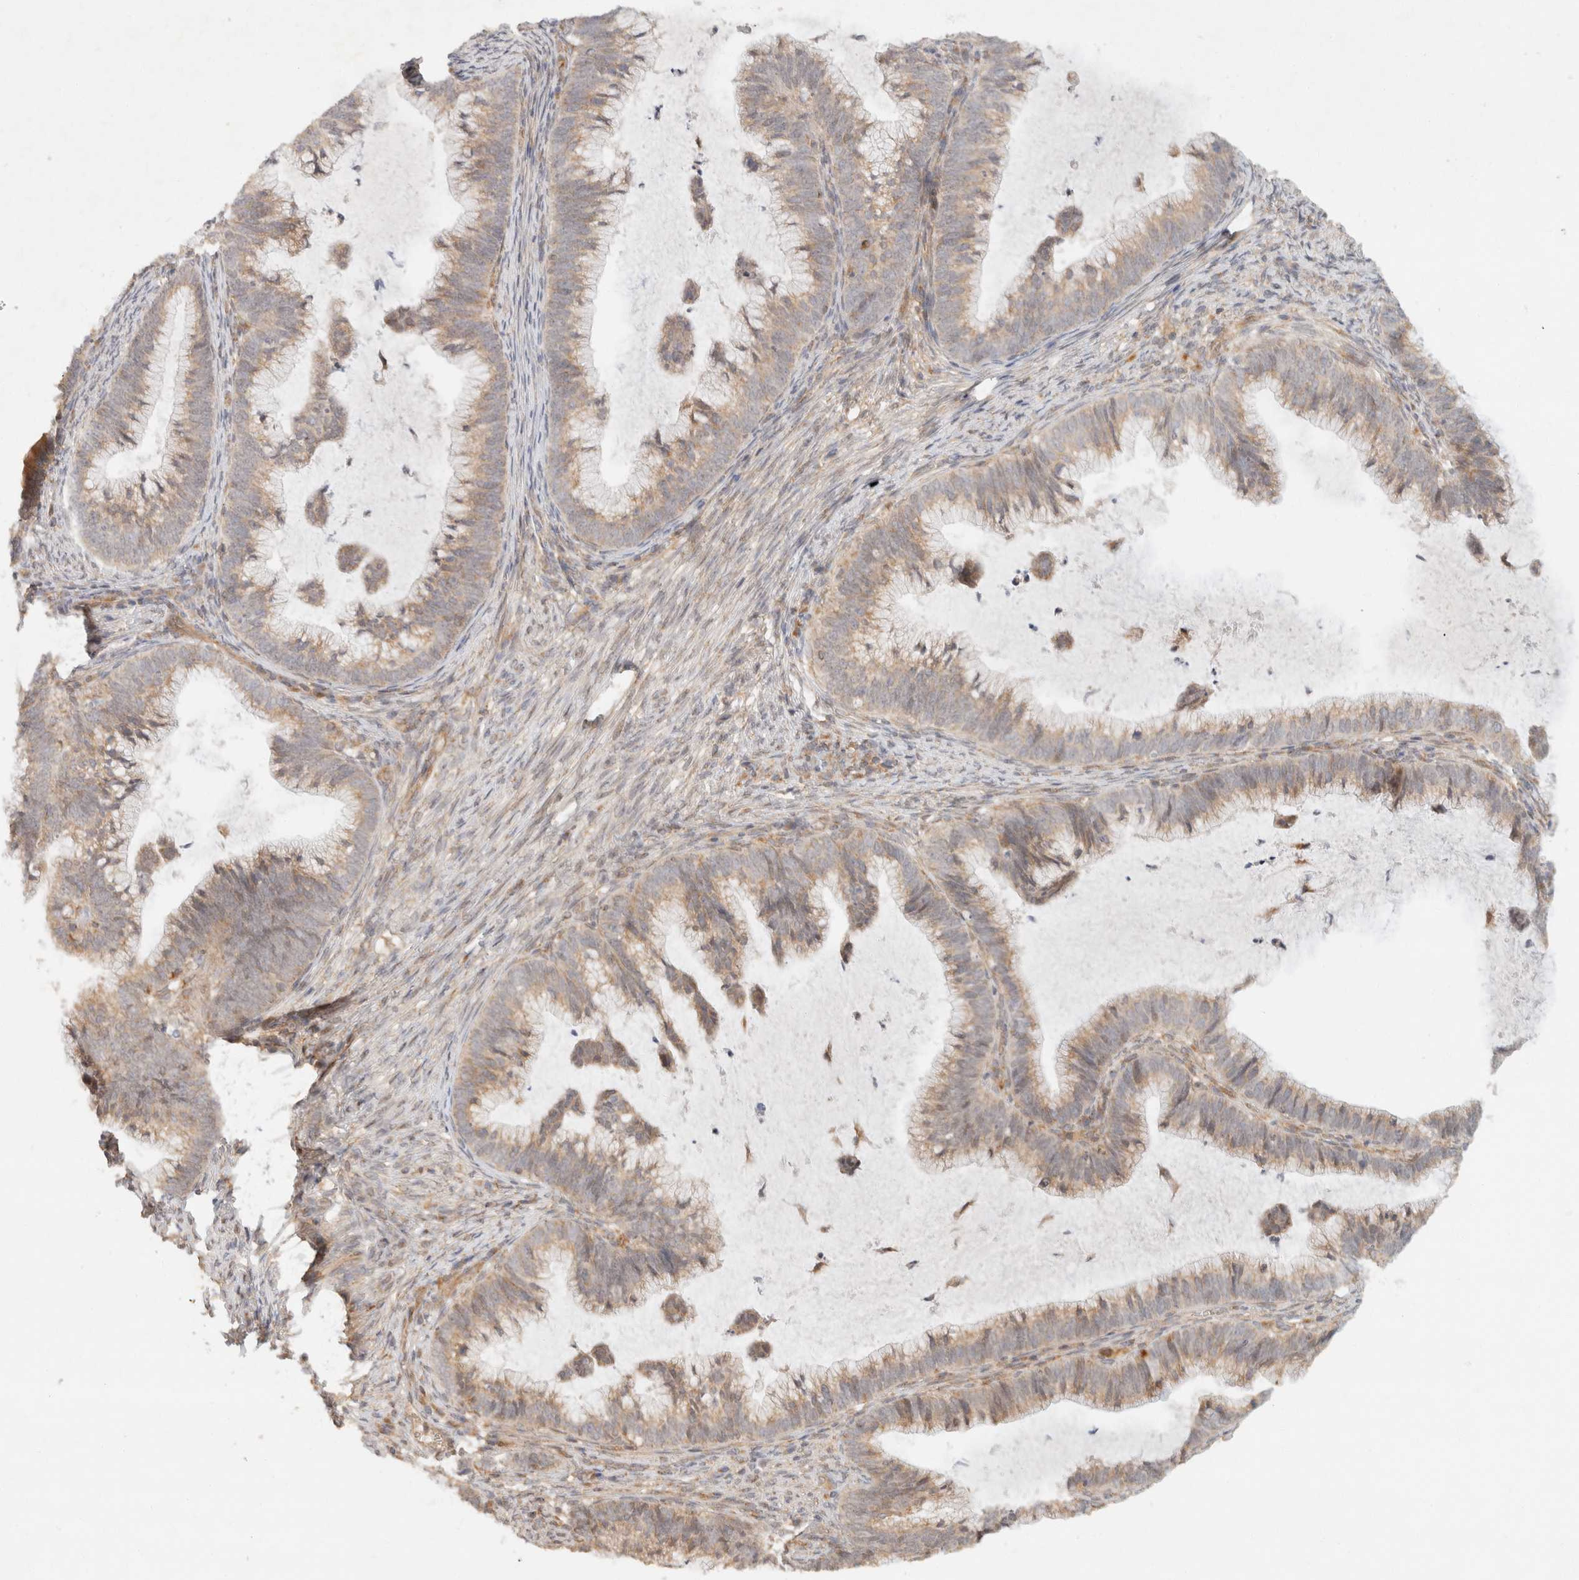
{"staining": {"intensity": "weak", "quantity": ">75%", "location": "cytoplasmic/membranous"}, "tissue": "cervical cancer", "cell_type": "Tumor cells", "image_type": "cancer", "snomed": [{"axis": "morphology", "description": "Adenocarcinoma, NOS"}, {"axis": "topography", "description": "Cervix"}], "caption": "IHC image of neoplastic tissue: adenocarcinoma (cervical) stained using IHC shows low levels of weak protein expression localized specifically in the cytoplasmic/membranous of tumor cells, appearing as a cytoplasmic/membranous brown color.", "gene": "TACC1", "patient": {"sex": "female", "age": 36}}